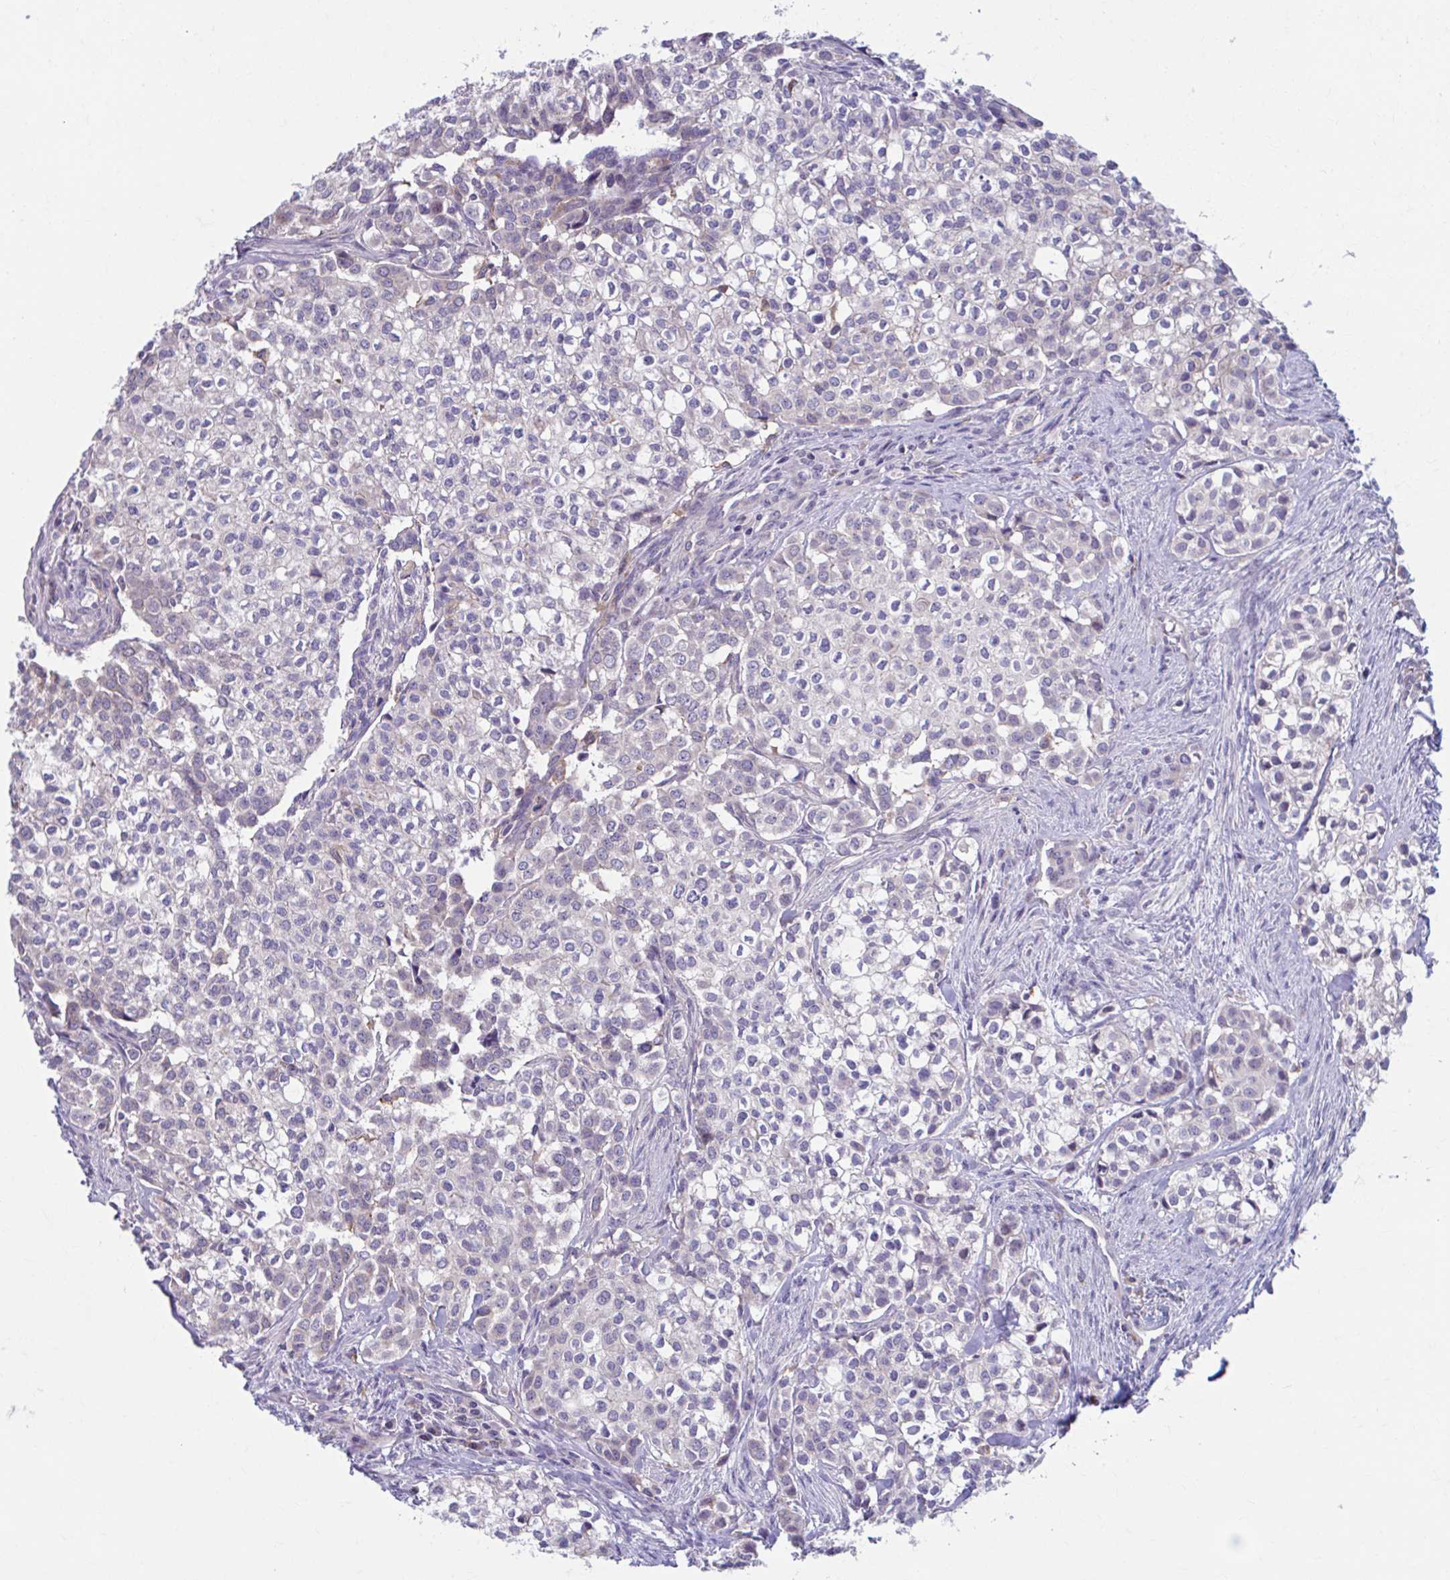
{"staining": {"intensity": "negative", "quantity": "none", "location": "none"}, "tissue": "head and neck cancer", "cell_type": "Tumor cells", "image_type": "cancer", "snomed": [{"axis": "morphology", "description": "Adenocarcinoma, NOS"}, {"axis": "topography", "description": "Head-Neck"}], "caption": "The immunohistochemistry (IHC) histopathology image has no significant staining in tumor cells of head and neck cancer tissue.", "gene": "ADAT3", "patient": {"sex": "male", "age": 81}}